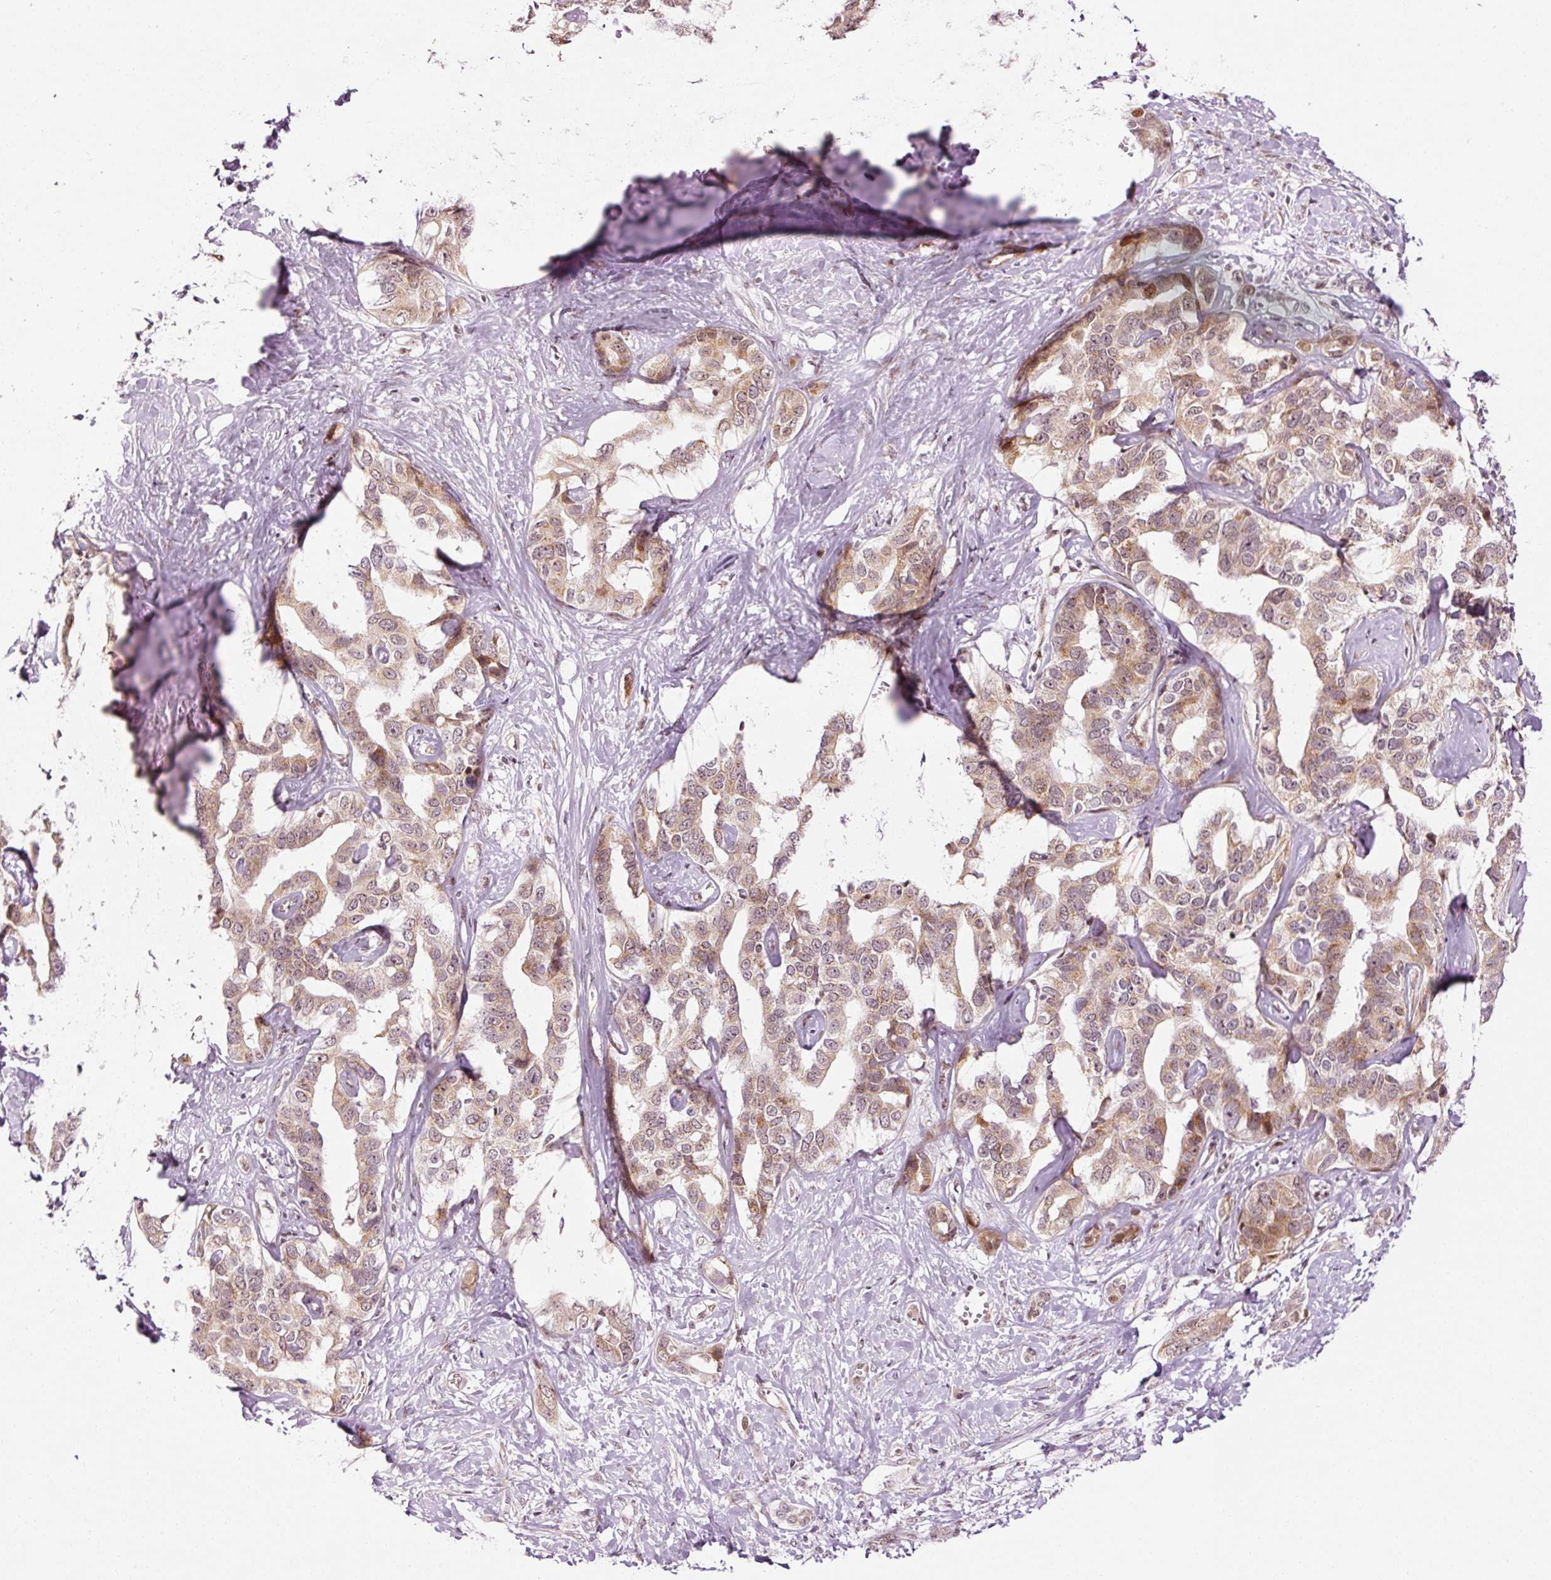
{"staining": {"intensity": "weak", "quantity": ">75%", "location": "cytoplasmic/membranous,nuclear"}, "tissue": "liver cancer", "cell_type": "Tumor cells", "image_type": "cancer", "snomed": [{"axis": "morphology", "description": "Cholangiocarcinoma"}, {"axis": "topography", "description": "Liver"}], "caption": "Human liver cancer (cholangiocarcinoma) stained for a protein (brown) exhibits weak cytoplasmic/membranous and nuclear positive staining in about >75% of tumor cells.", "gene": "ANKRD20A1", "patient": {"sex": "male", "age": 59}}